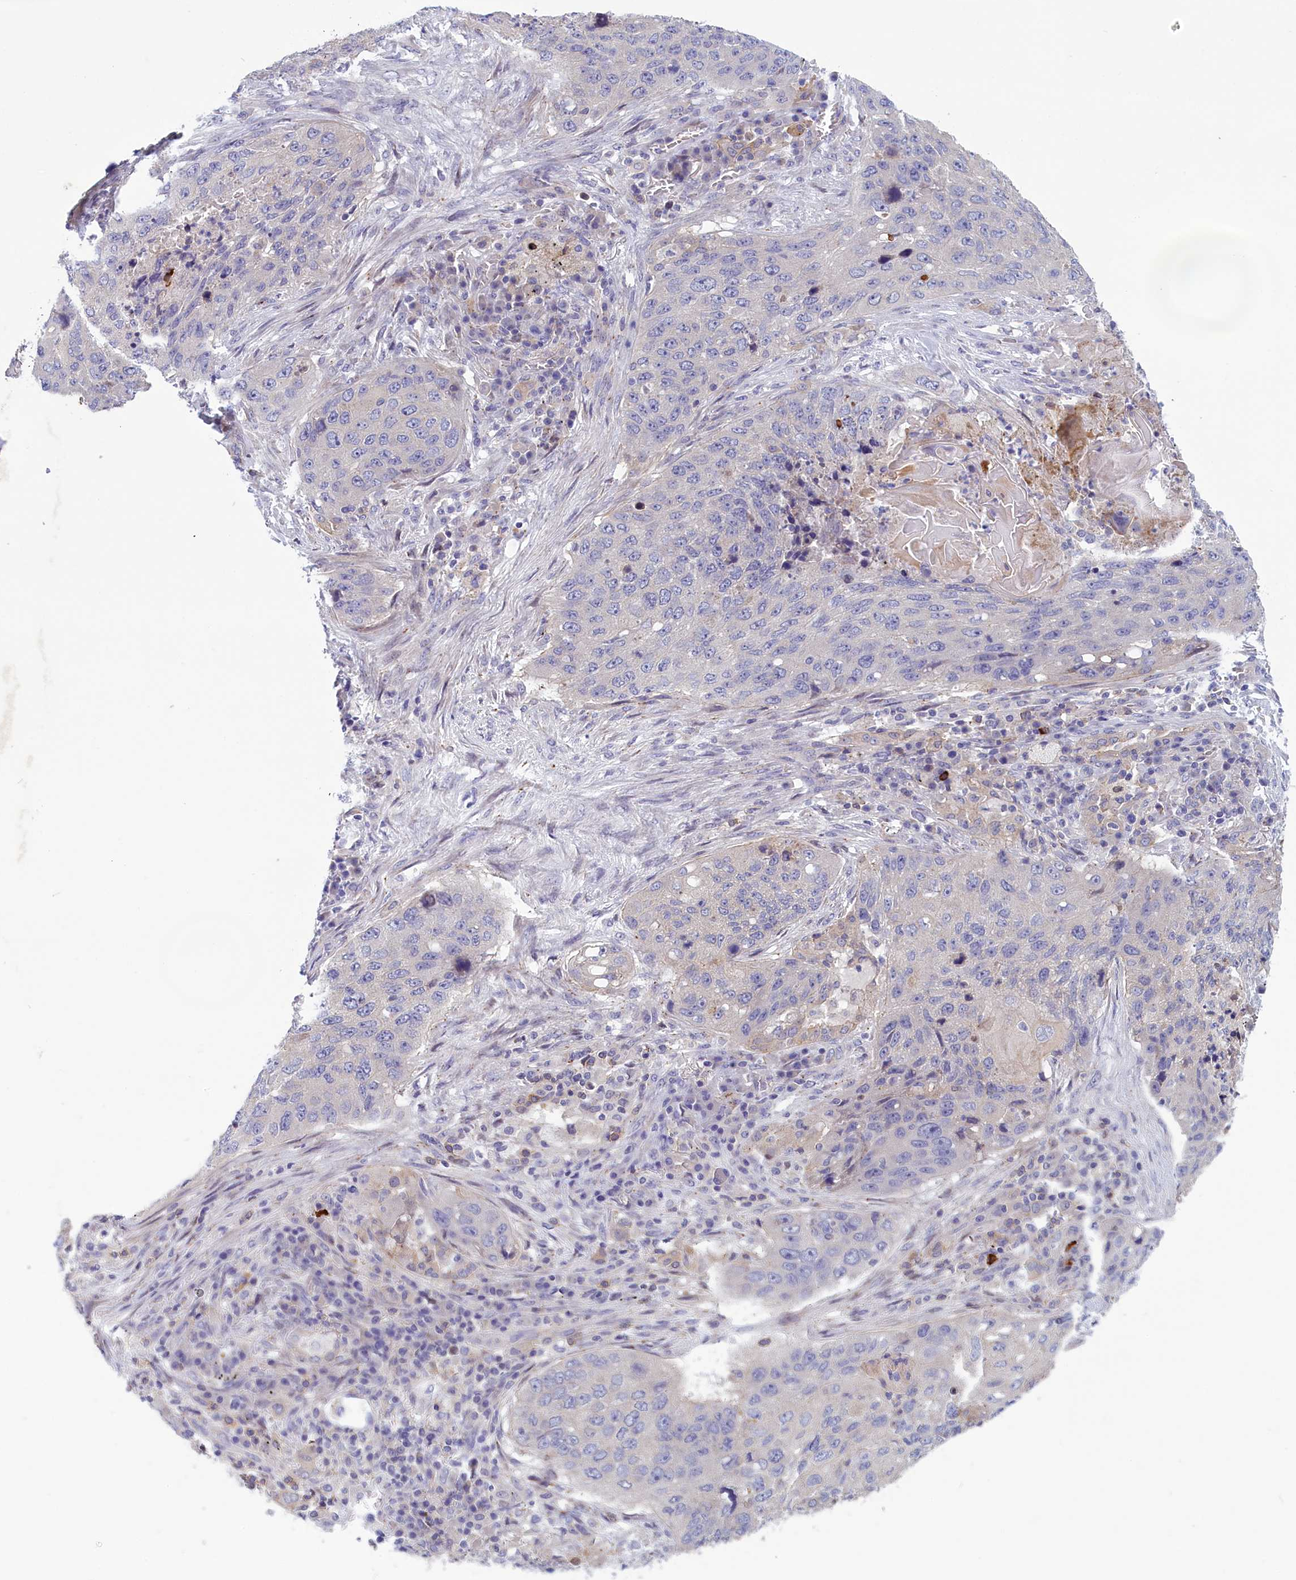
{"staining": {"intensity": "negative", "quantity": "none", "location": "none"}, "tissue": "lung cancer", "cell_type": "Tumor cells", "image_type": "cancer", "snomed": [{"axis": "morphology", "description": "Squamous cell carcinoma, NOS"}, {"axis": "topography", "description": "Lung"}], "caption": "DAB (3,3'-diaminobenzidine) immunohistochemical staining of human lung cancer reveals no significant staining in tumor cells.", "gene": "CORO2A", "patient": {"sex": "female", "age": 63}}